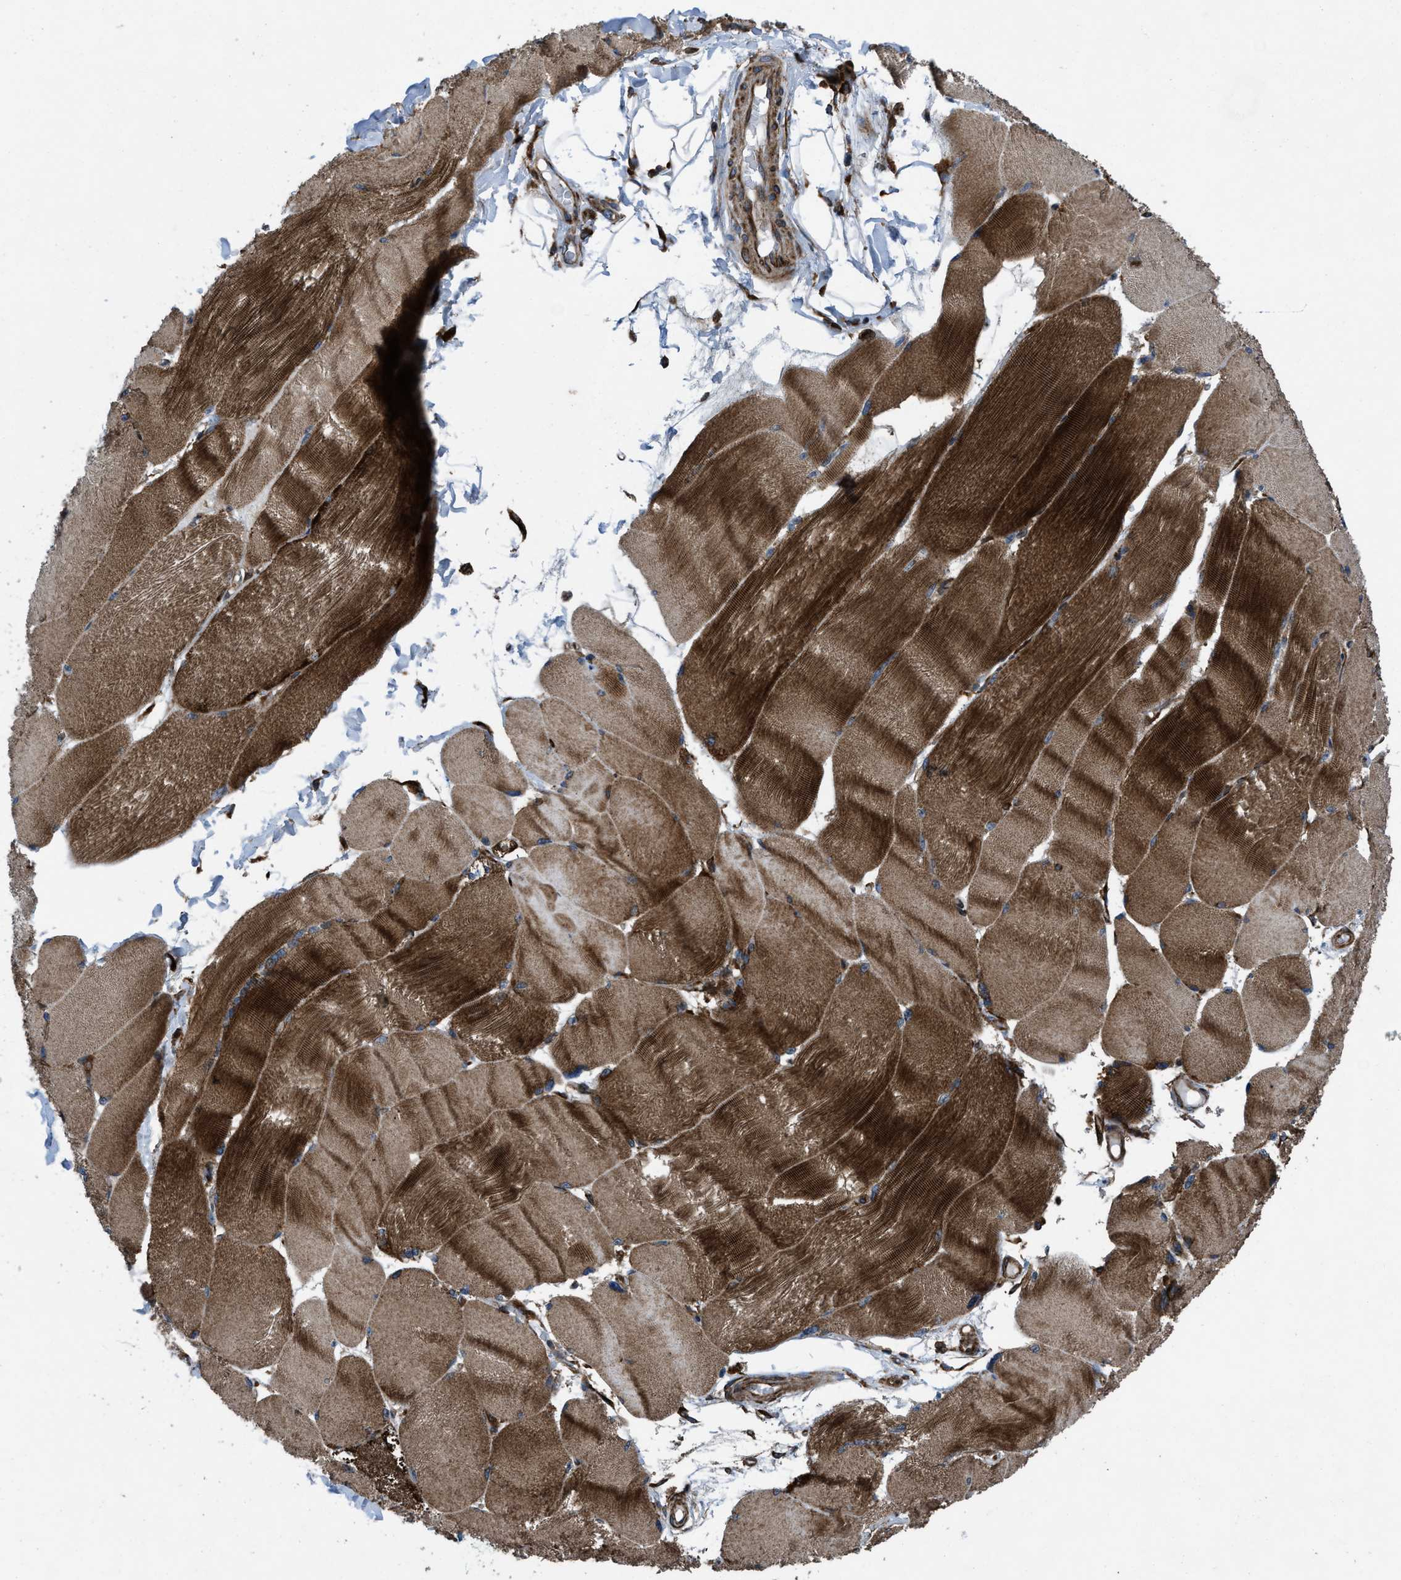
{"staining": {"intensity": "strong", "quantity": ">75%", "location": "cytoplasmic/membranous"}, "tissue": "skeletal muscle", "cell_type": "Myocytes", "image_type": "normal", "snomed": [{"axis": "morphology", "description": "Normal tissue, NOS"}, {"axis": "topography", "description": "Skin"}, {"axis": "topography", "description": "Skeletal muscle"}], "caption": "This image displays IHC staining of benign skeletal muscle, with high strong cytoplasmic/membranous staining in about >75% of myocytes.", "gene": "PER3", "patient": {"sex": "male", "age": 83}}